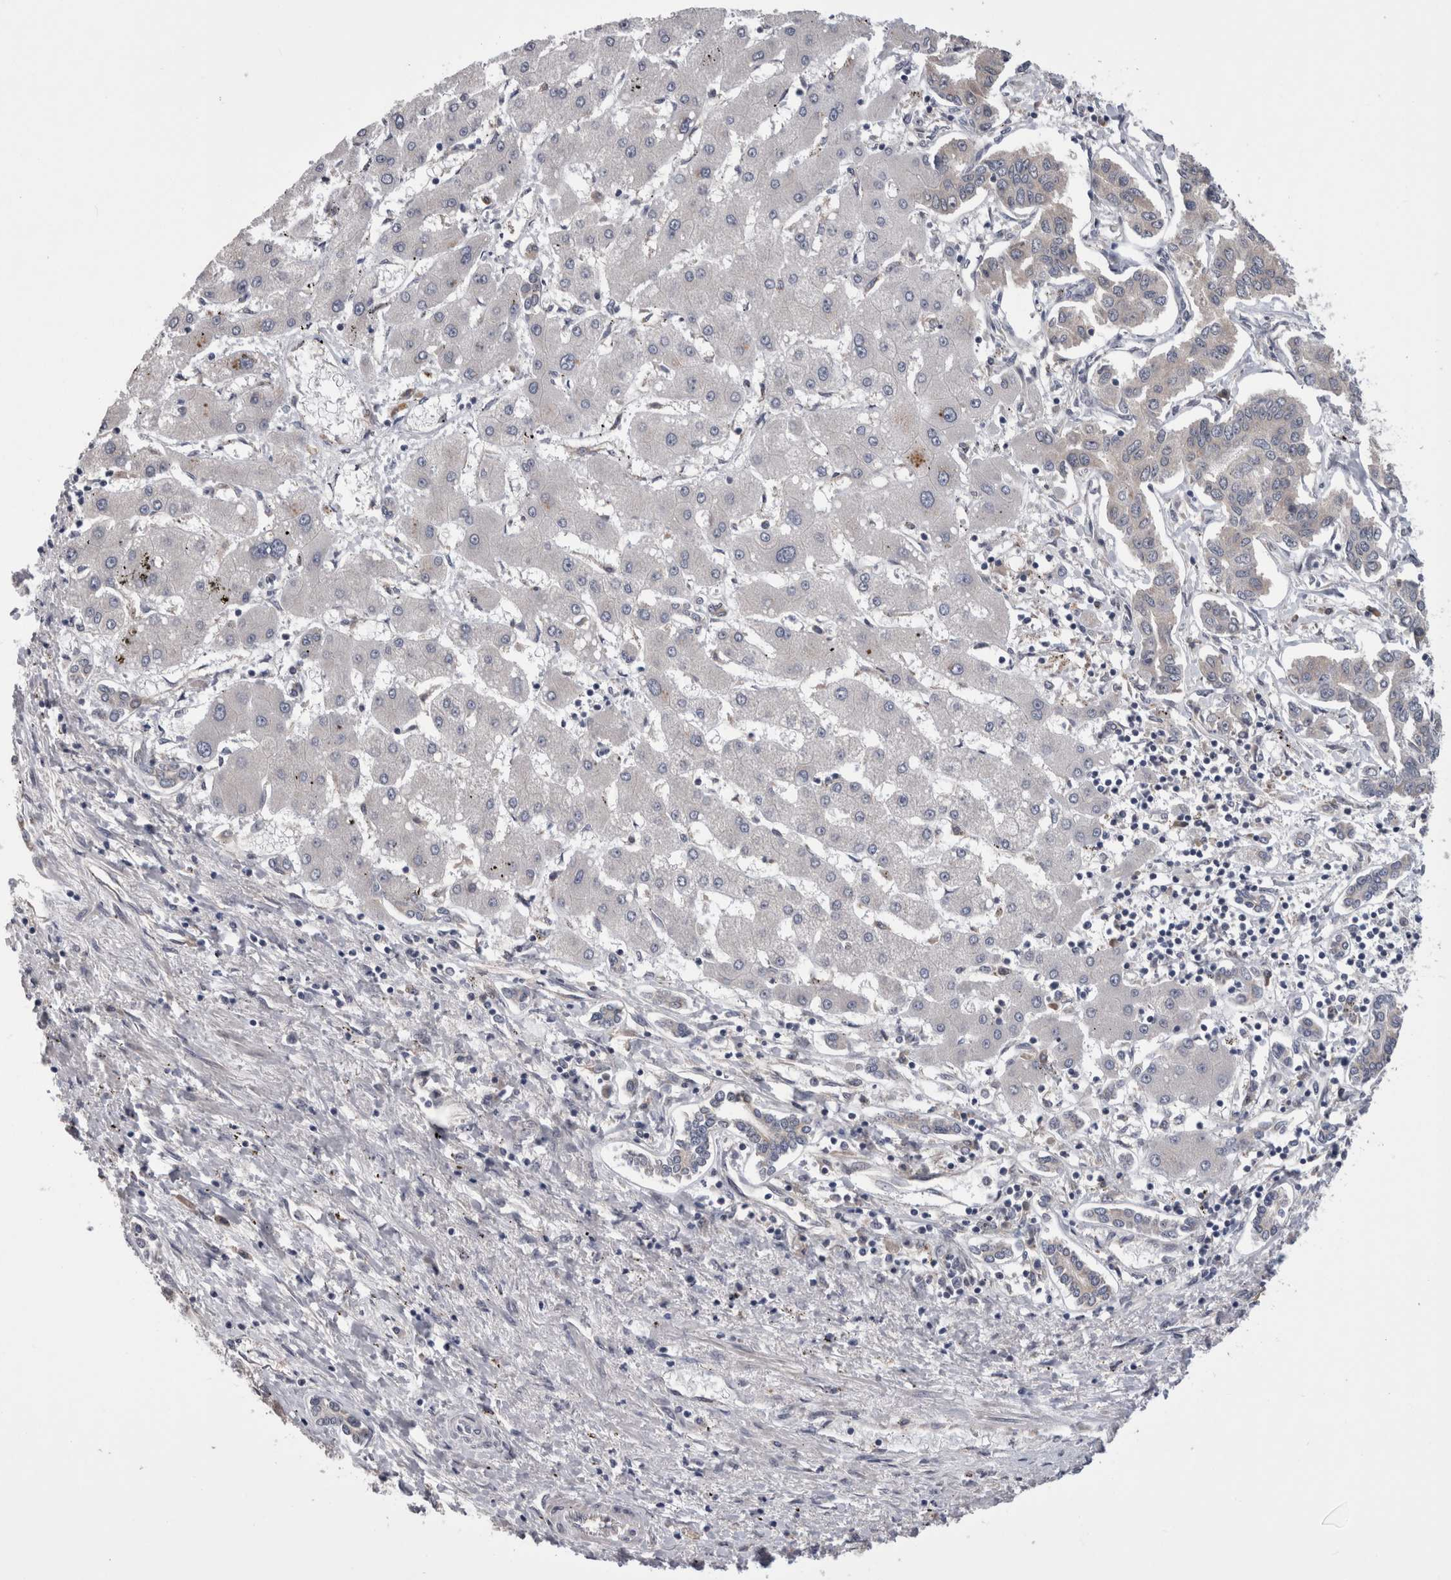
{"staining": {"intensity": "negative", "quantity": "none", "location": "none"}, "tissue": "liver cancer", "cell_type": "Tumor cells", "image_type": "cancer", "snomed": [{"axis": "morphology", "description": "Cholangiocarcinoma"}, {"axis": "topography", "description": "Liver"}], "caption": "The IHC micrograph has no significant positivity in tumor cells of liver cholangiocarcinoma tissue.", "gene": "DCTN6", "patient": {"sex": "male", "age": 59}}